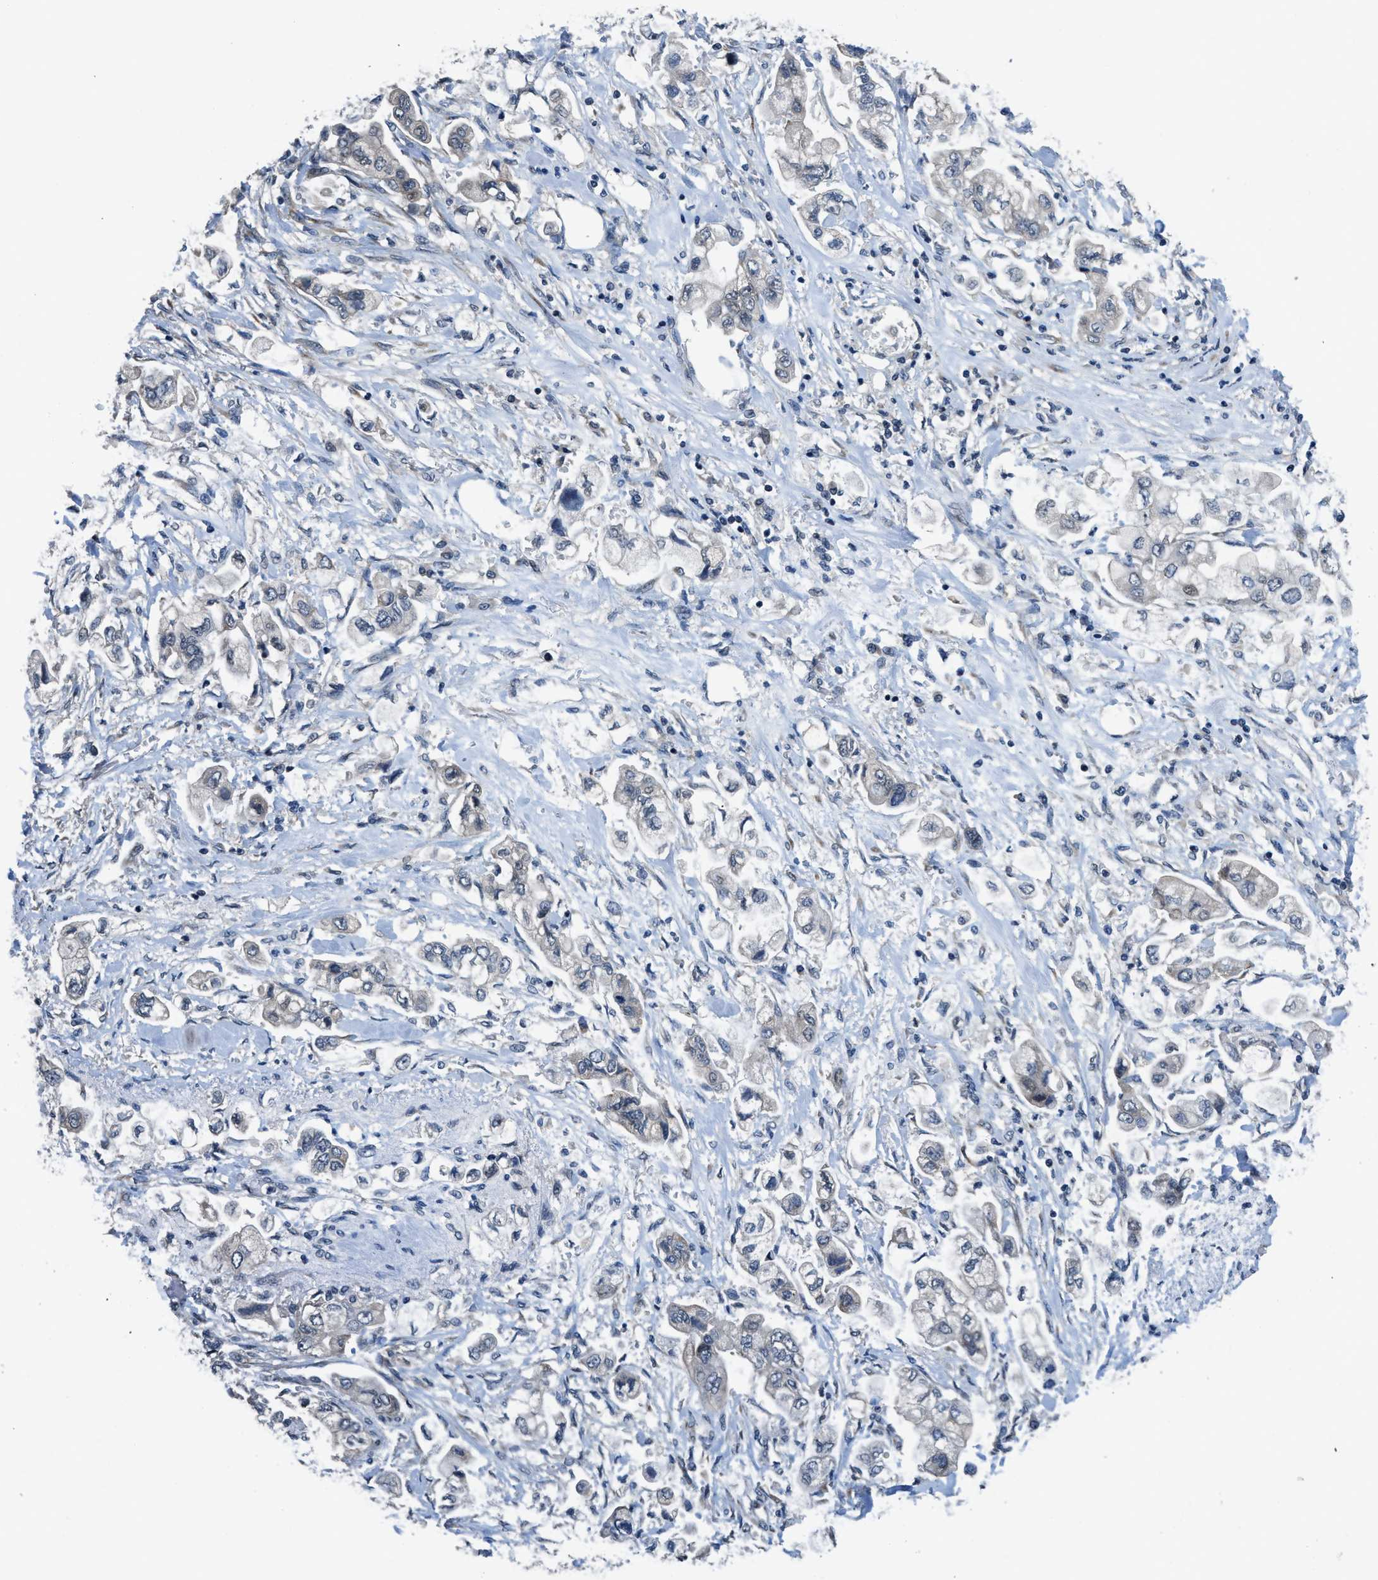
{"staining": {"intensity": "negative", "quantity": "none", "location": "none"}, "tissue": "stomach cancer", "cell_type": "Tumor cells", "image_type": "cancer", "snomed": [{"axis": "morphology", "description": "Adenocarcinoma, NOS"}, {"axis": "topography", "description": "Stomach"}], "caption": "Immunohistochemistry (IHC) micrograph of human adenocarcinoma (stomach) stained for a protein (brown), which demonstrates no expression in tumor cells. Nuclei are stained in blue.", "gene": "SETD5", "patient": {"sex": "male", "age": 62}}